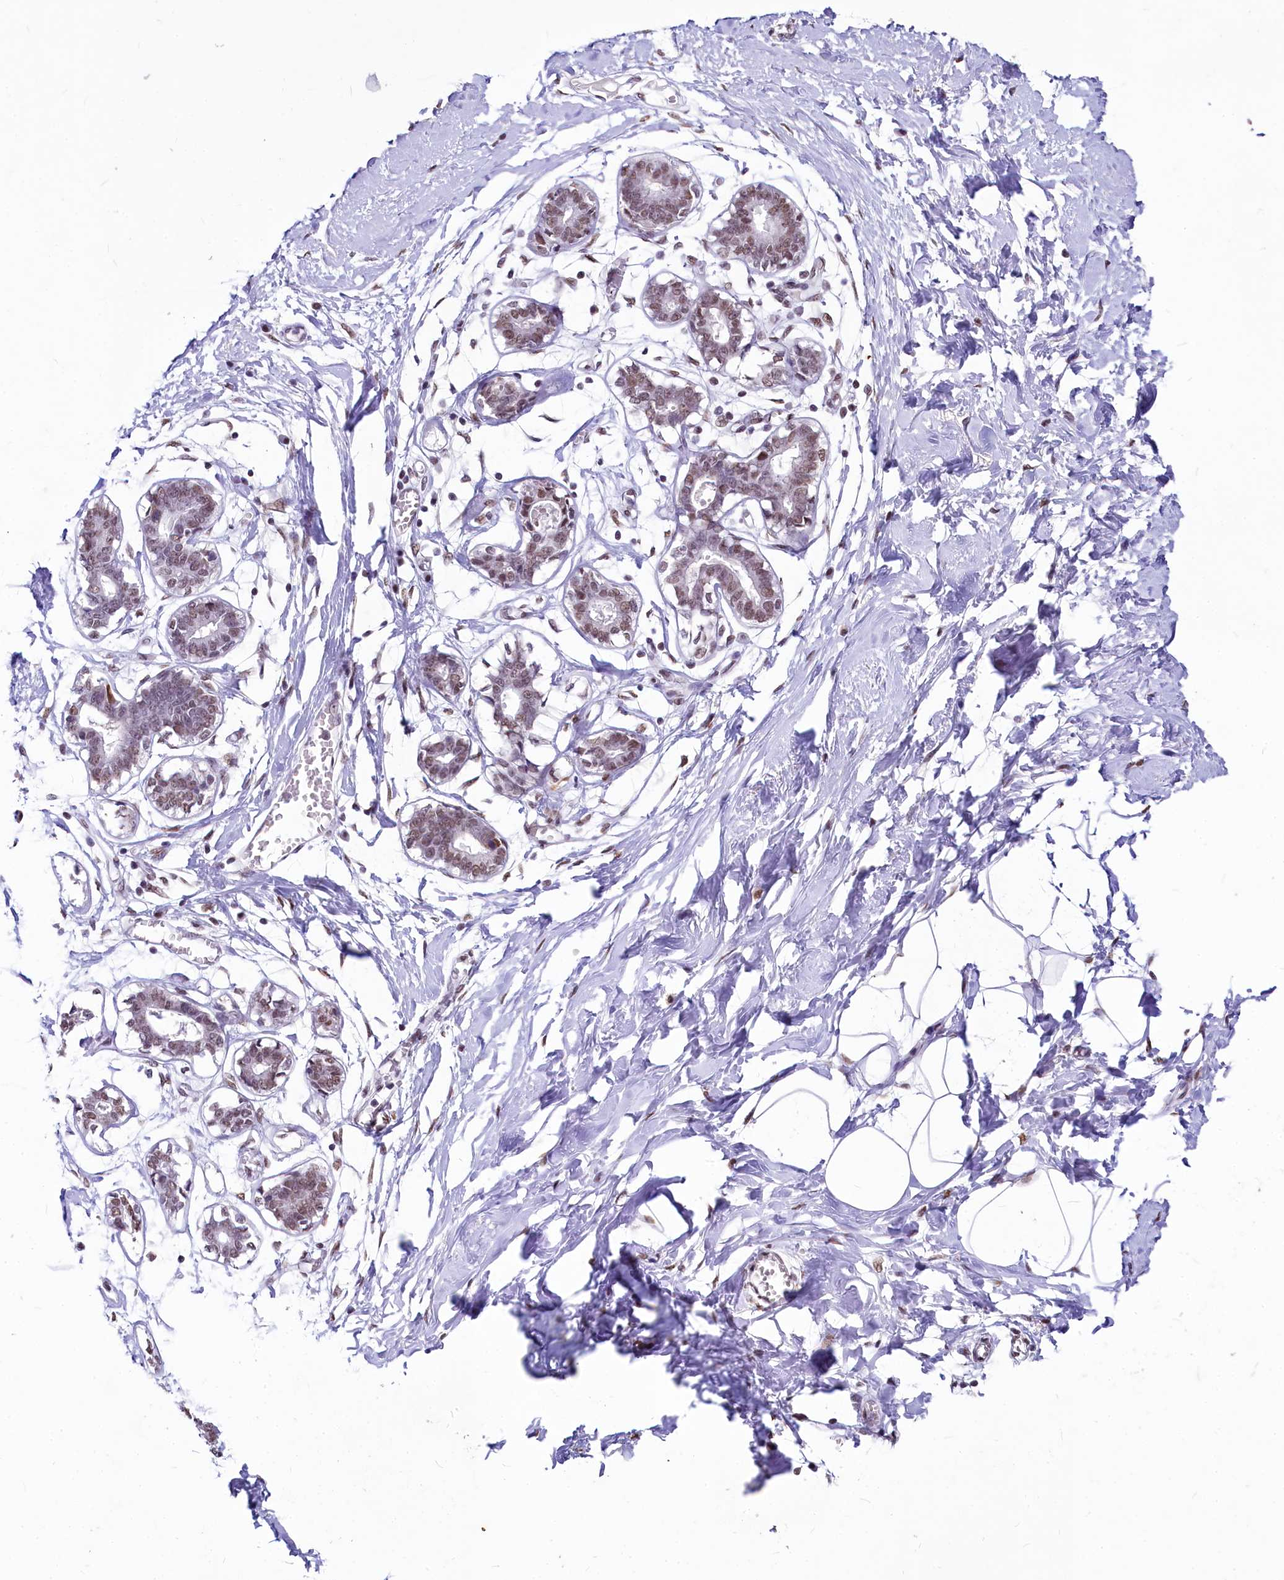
{"staining": {"intensity": "weak", "quantity": "<25%", "location": "nuclear"}, "tissue": "breast", "cell_type": "Adipocytes", "image_type": "normal", "snomed": [{"axis": "morphology", "description": "Normal tissue, NOS"}, {"axis": "topography", "description": "Breast"}], "caption": "A high-resolution photomicrograph shows immunohistochemistry staining of unremarkable breast, which shows no significant expression in adipocytes.", "gene": "PARPBP", "patient": {"sex": "female", "age": 27}}